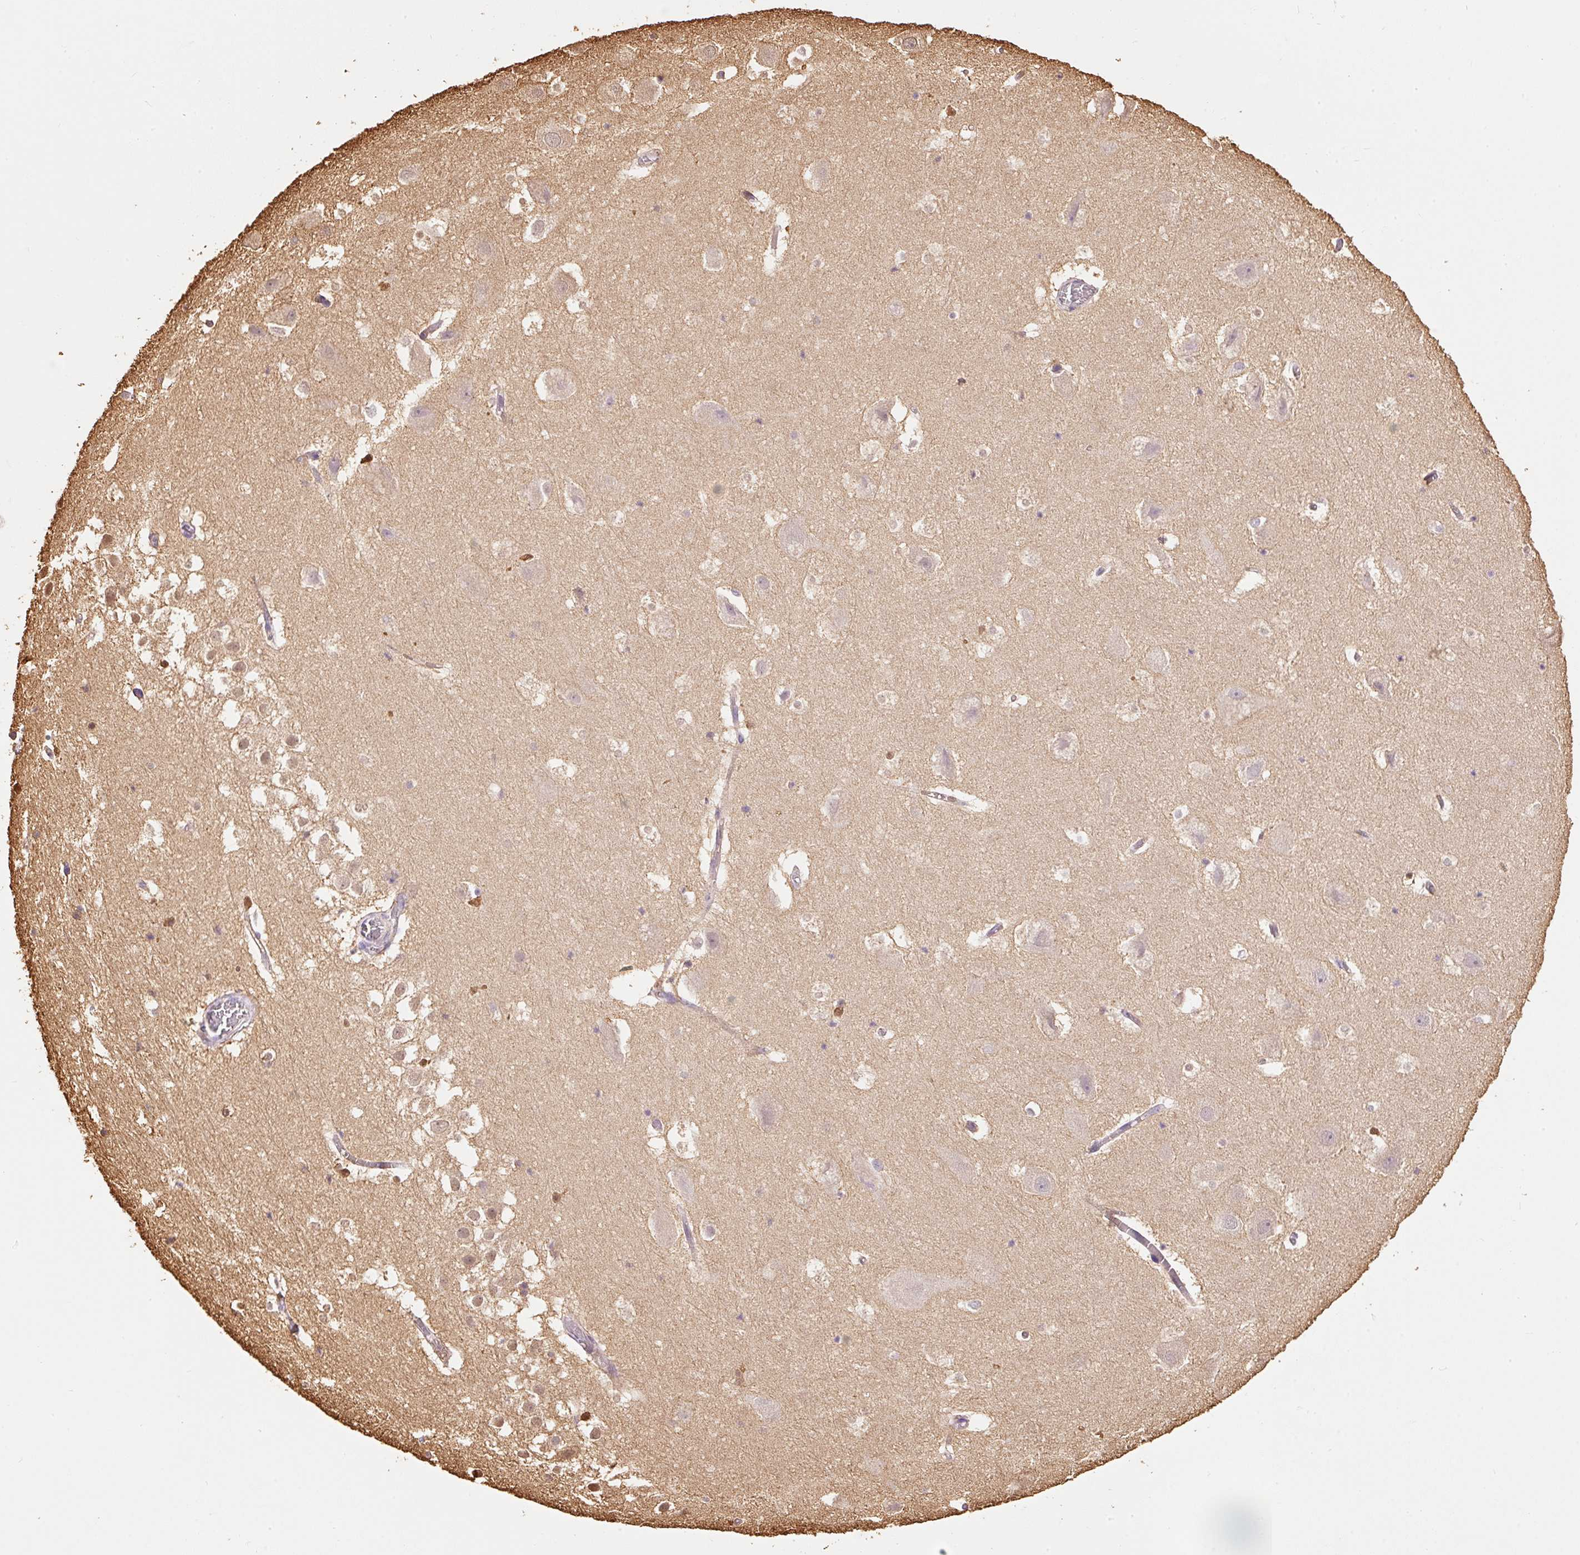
{"staining": {"intensity": "moderate", "quantity": "<25%", "location": "nuclear"}, "tissue": "hippocampus", "cell_type": "Glial cells", "image_type": "normal", "snomed": [{"axis": "morphology", "description": "Normal tissue, NOS"}, {"axis": "topography", "description": "Hippocampus"}], "caption": "Brown immunohistochemical staining in unremarkable hippocampus reveals moderate nuclear staining in about <25% of glial cells. Ihc stains the protein of interest in brown and the nuclei are stained blue.", "gene": "ENSG00000249624", "patient": {"sex": "female", "age": 52}}